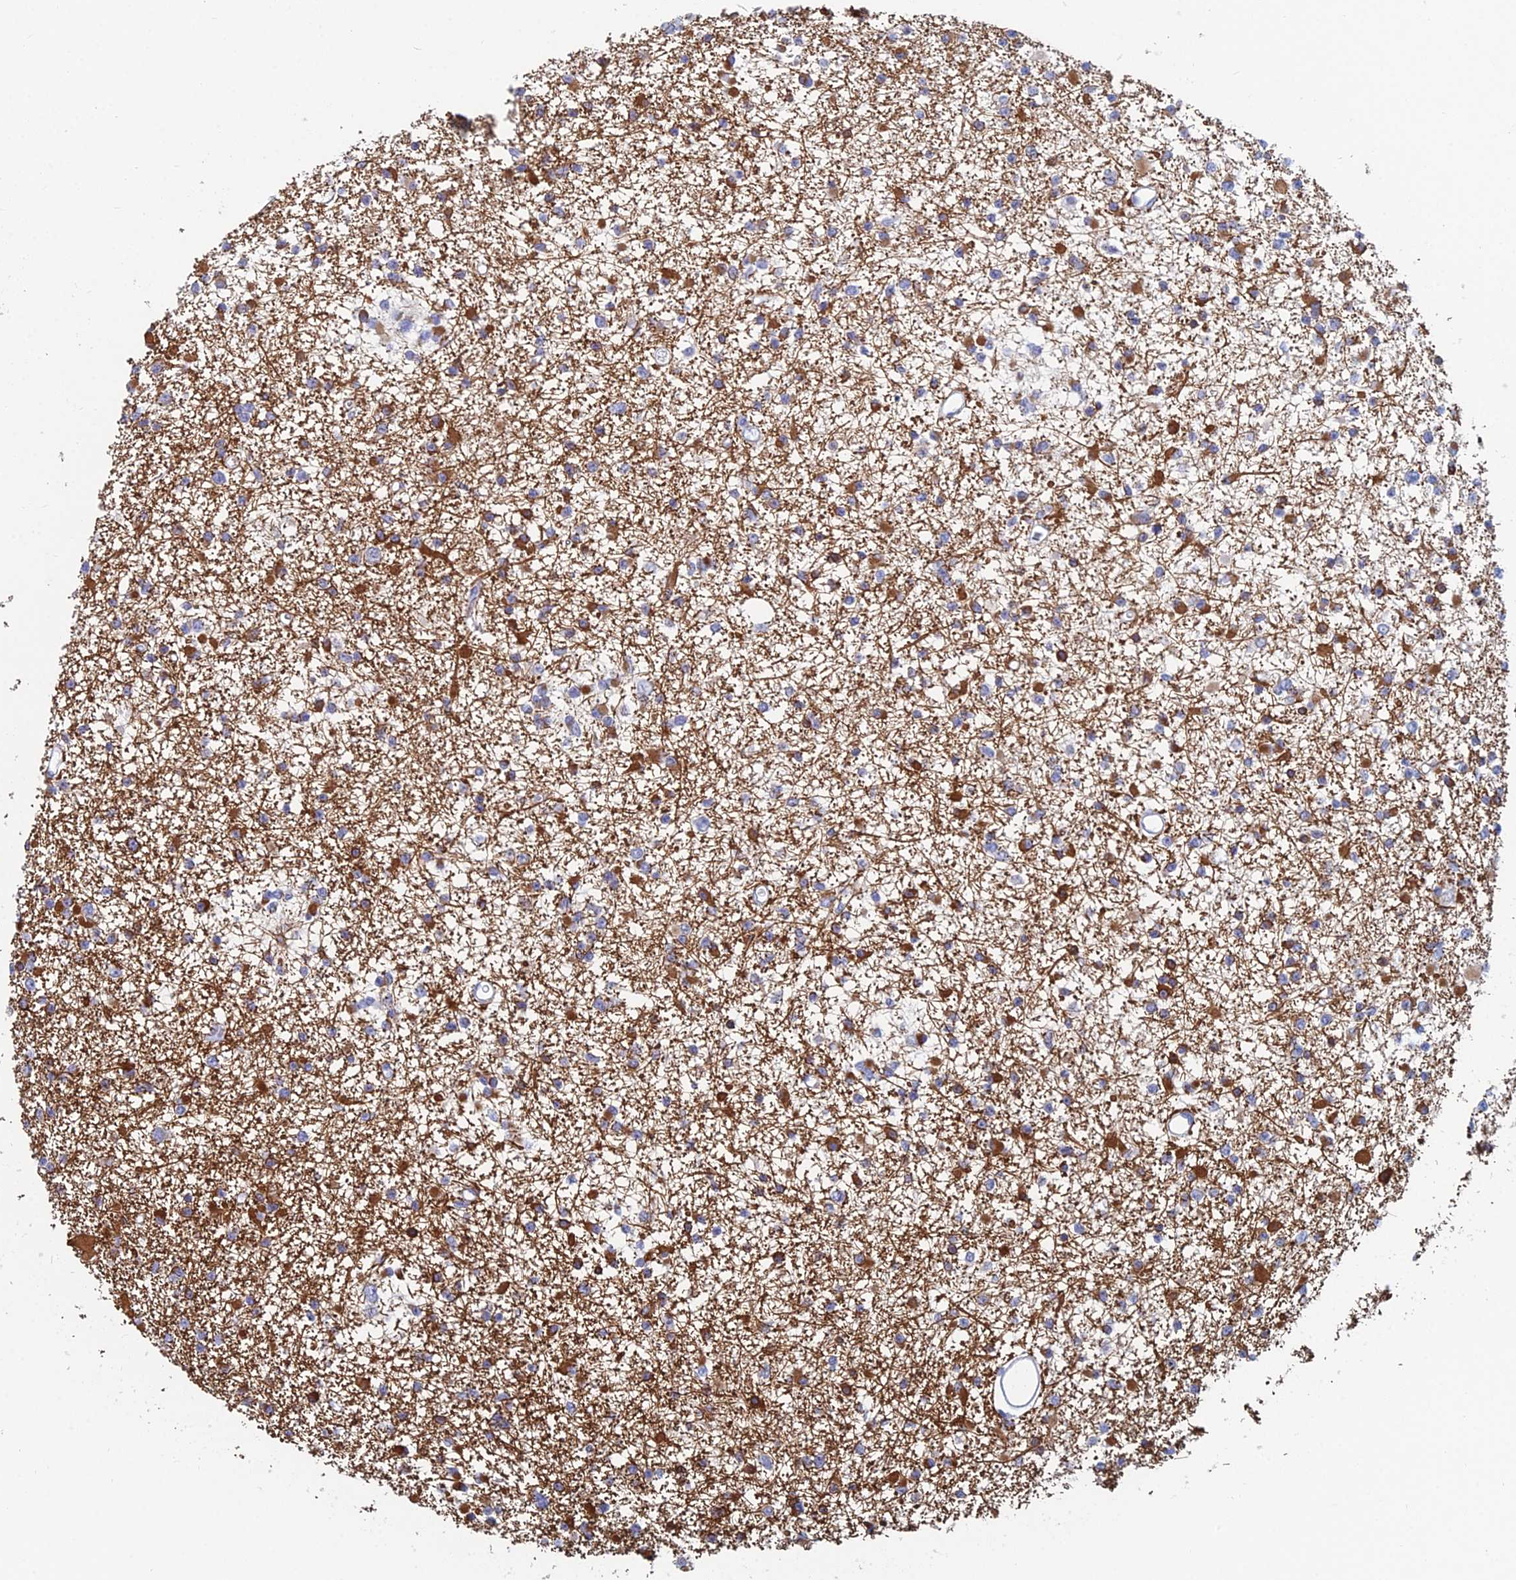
{"staining": {"intensity": "moderate", "quantity": "25%-75%", "location": "cytoplasmic/membranous"}, "tissue": "glioma", "cell_type": "Tumor cells", "image_type": "cancer", "snomed": [{"axis": "morphology", "description": "Glioma, malignant, Low grade"}, {"axis": "topography", "description": "Brain"}], "caption": "Protein expression analysis of glioma displays moderate cytoplasmic/membranous positivity in approximately 25%-75% of tumor cells. Using DAB (brown) and hematoxylin (blue) stains, captured at high magnification using brightfield microscopy.", "gene": "ACSM1", "patient": {"sex": "female", "age": 22}}